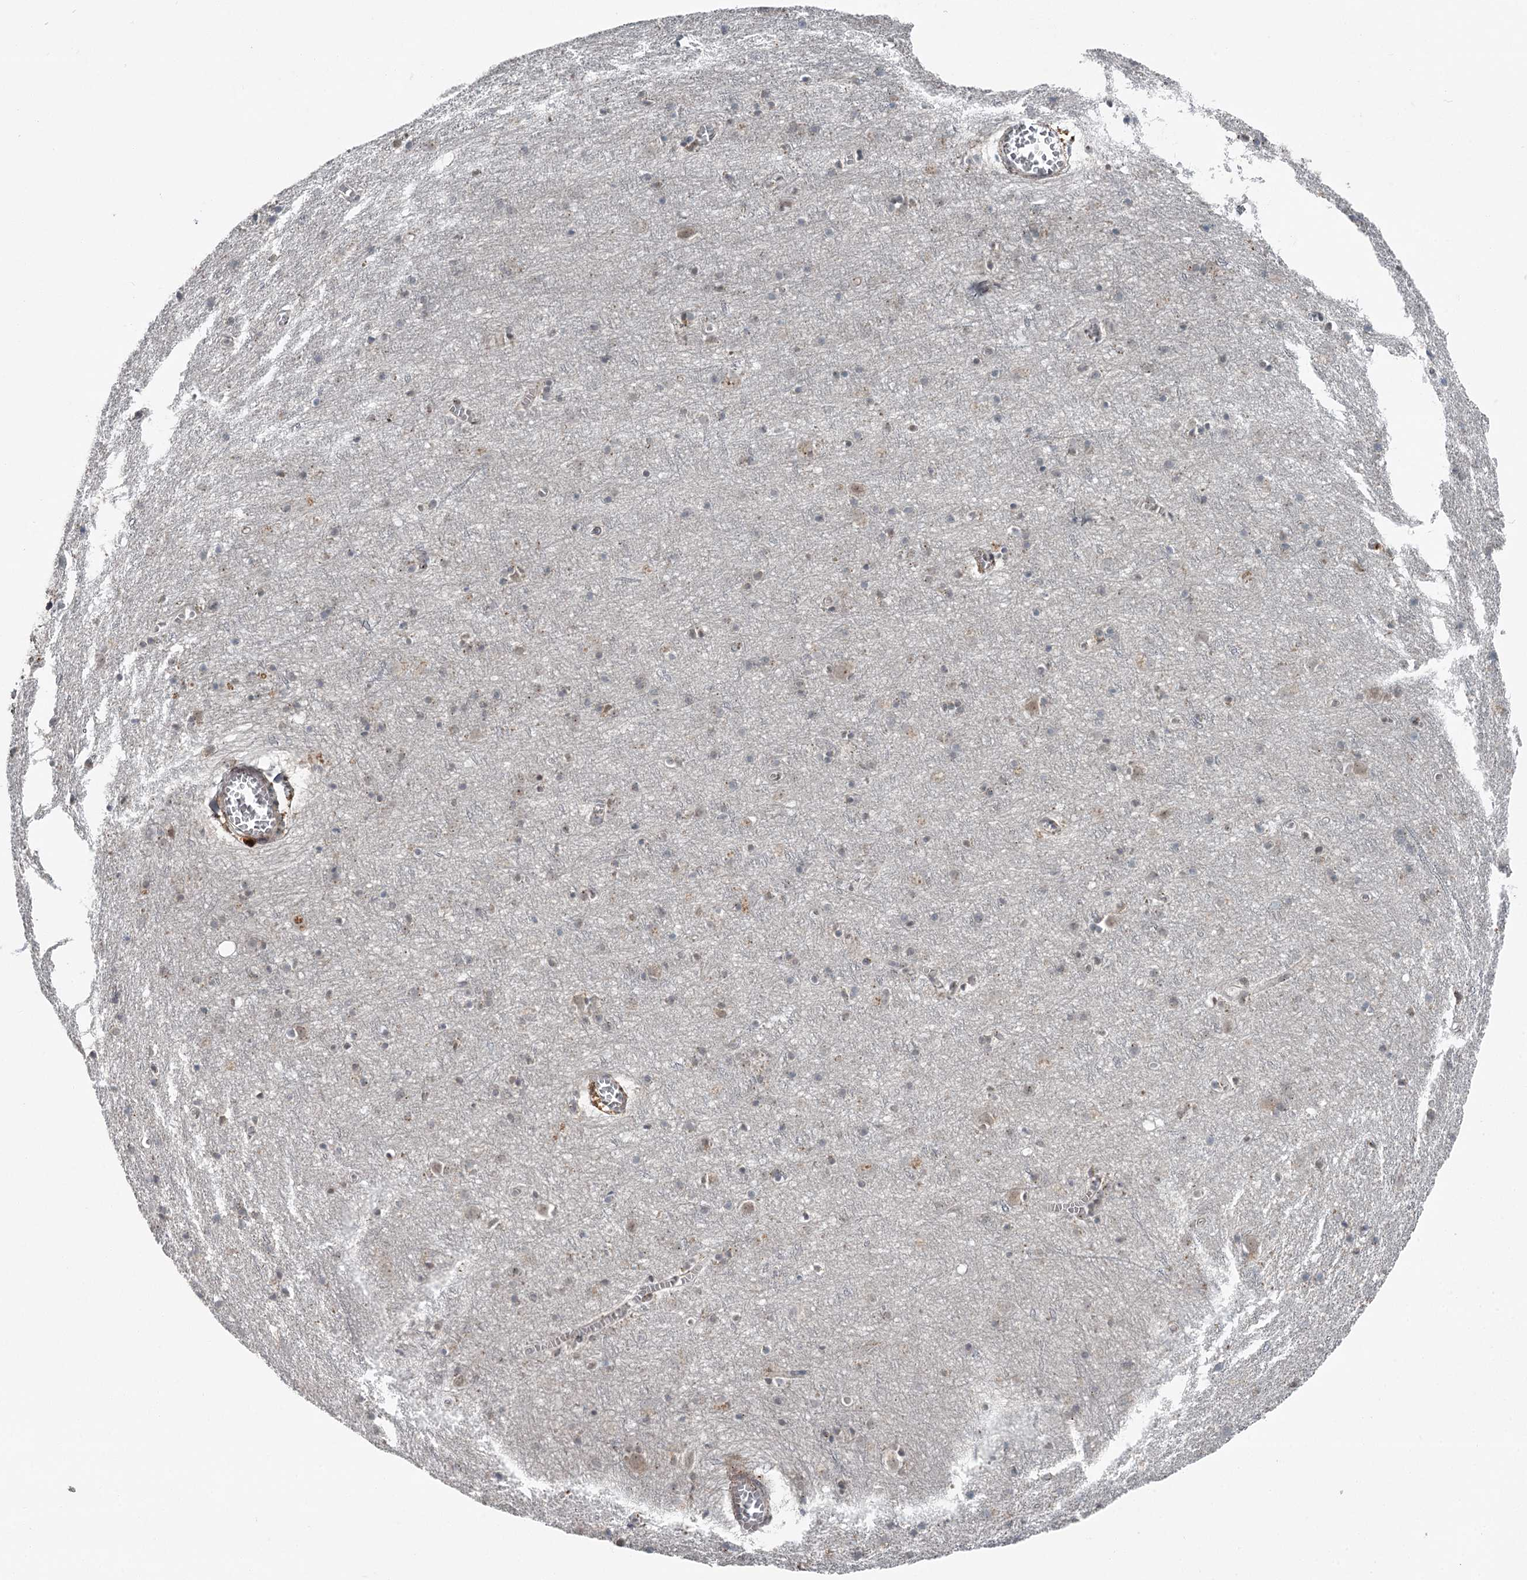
{"staining": {"intensity": "moderate", "quantity": "25%-75%", "location": "cytoplasmic/membranous,nuclear"}, "tissue": "cerebral cortex", "cell_type": "Endothelial cells", "image_type": "normal", "snomed": [{"axis": "morphology", "description": "Normal tissue, NOS"}, {"axis": "topography", "description": "Cerebral cortex"}], "caption": "Immunohistochemical staining of unremarkable cerebral cortex reveals moderate cytoplasmic/membranous,nuclear protein expression in approximately 25%-75% of endothelial cells.", "gene": "EXOSC1", "patient": {"sex": "female", "age": 64}}